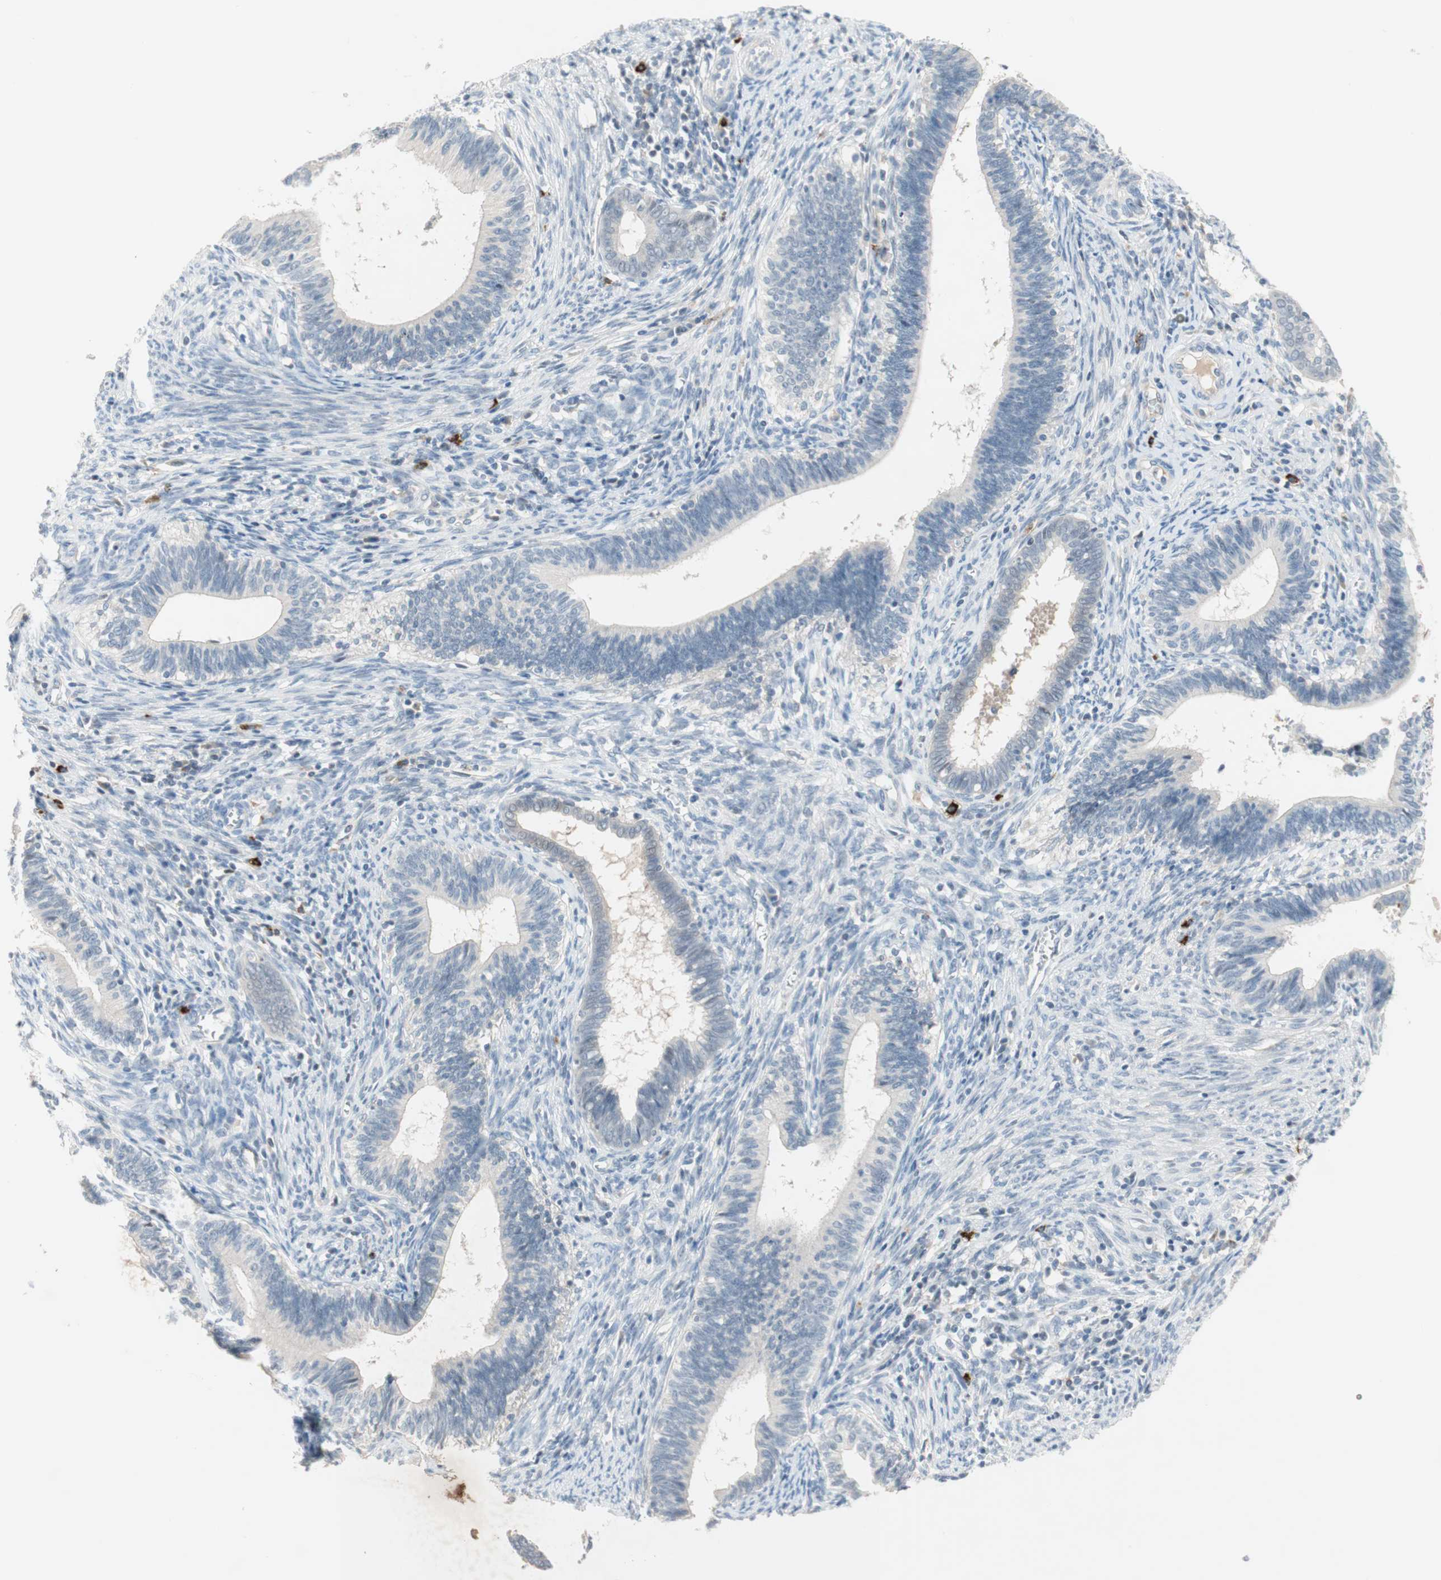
{"staining": {"intensity": "negative", "quantity": "none", "location": "none"}, "tissue": "cervical cancer", "cell_type": "Tumor cells", "image_type": "cancer", "snomed": [{"axis": "morphology", "description": "Adenocarcinoma, NOS"}, {"axis": "topography", "description": "Cervix"}], "caption": "Human adenocarcinoma (cervical) stained for a protein using immunohistochemistry shows no positivity in tumor cells.", "gene": "PDZK1", "patient": {"sex": "female", "age": 44}}